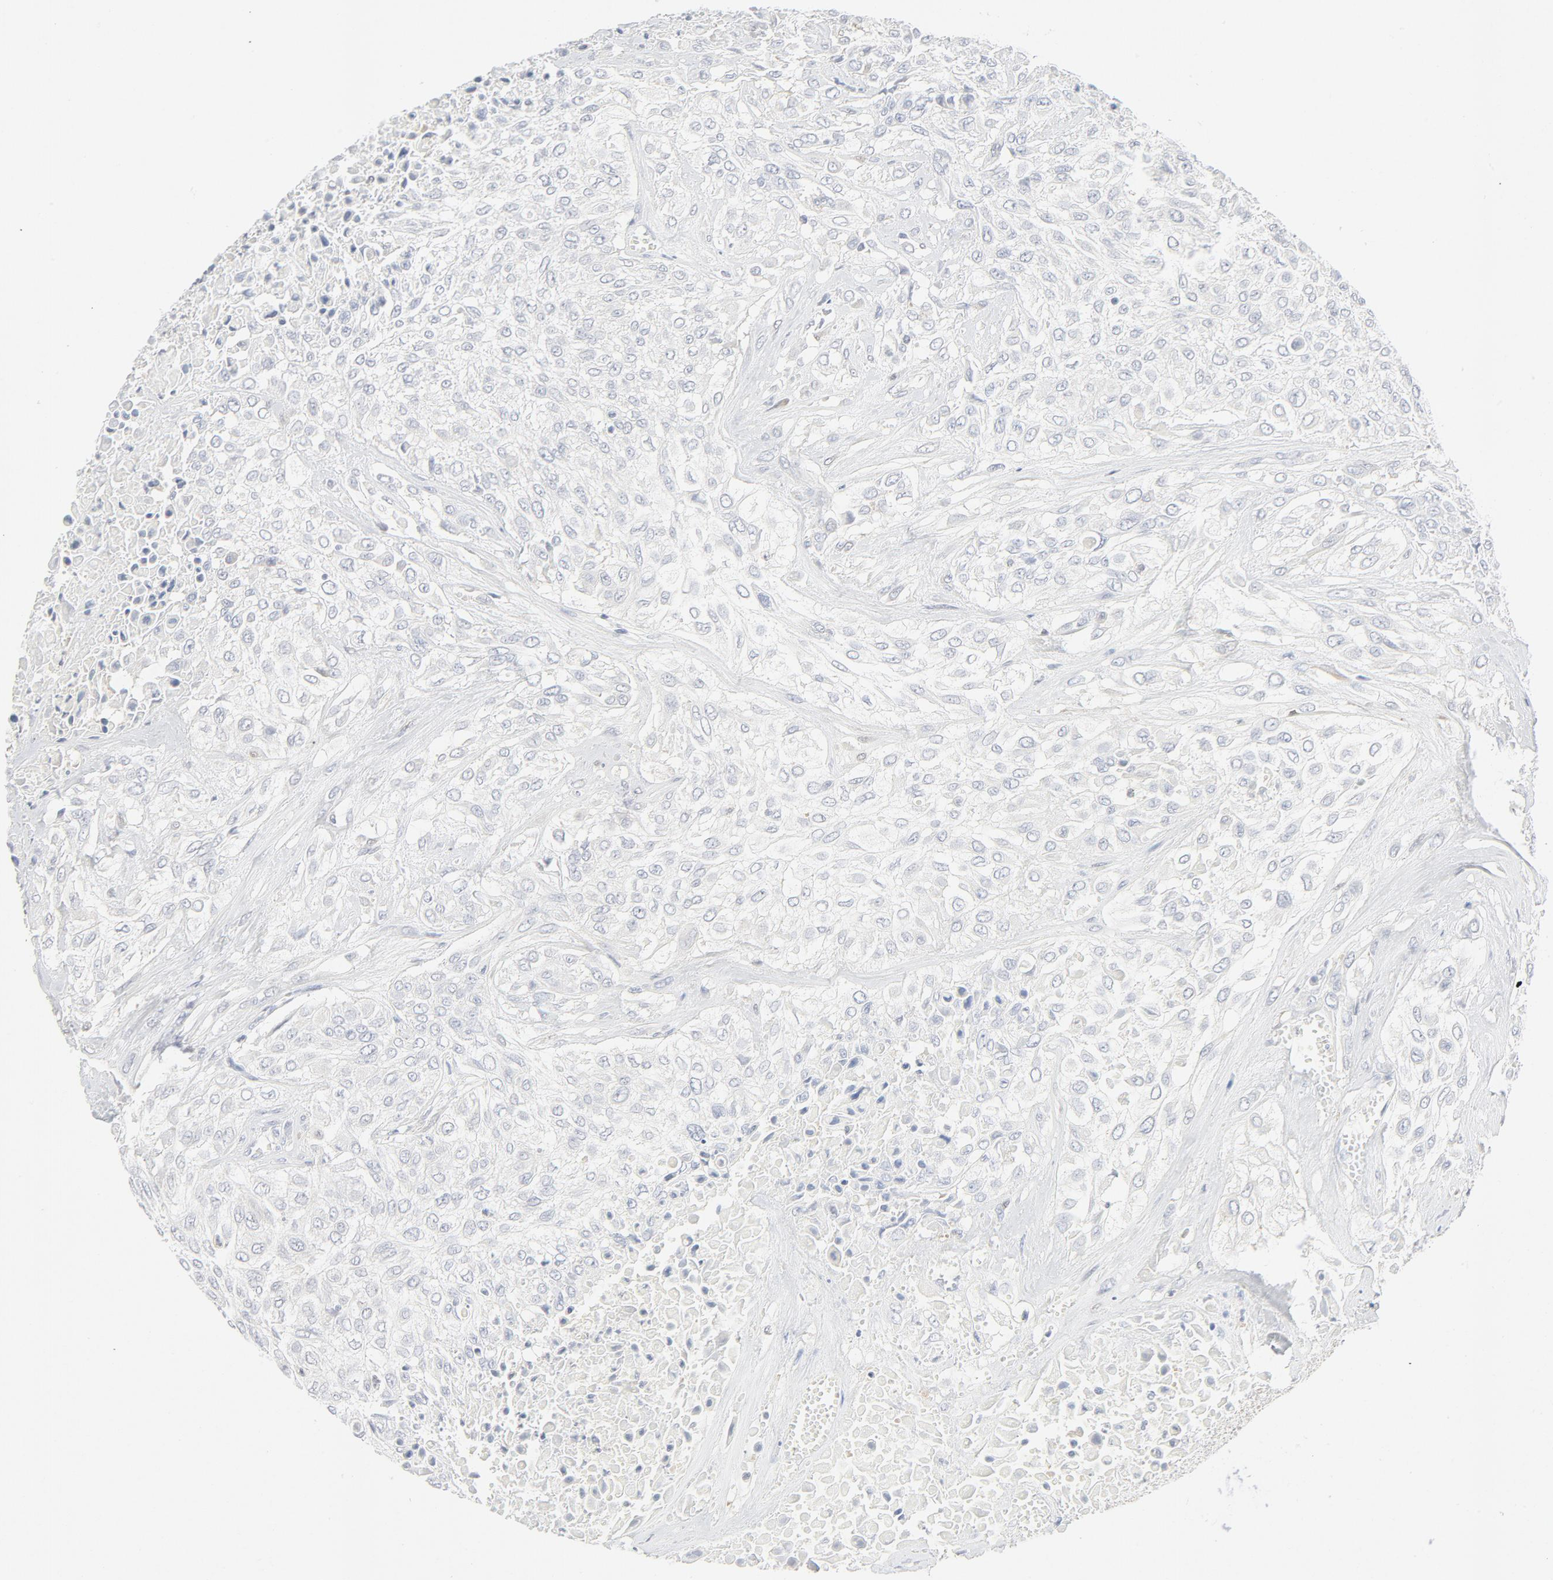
{"staining": {"intensity": "negative", "quantity": "none", "location": "none"}, "tissue": "urothelial cancer", "cell_type": "Tumor cells", "image_type": "cancer", "snomed": [{"axis": "morphology", "description": "Urothelial carcinoma, High grade"}, {"axis": "topography", "description": "Urinary bladder"}], "caption": "The image displays no staining of tumor cells in high-grade urothelial carcinoma.", "gene": "PGM1", "patient": {"sex": "male", "age": 57}}